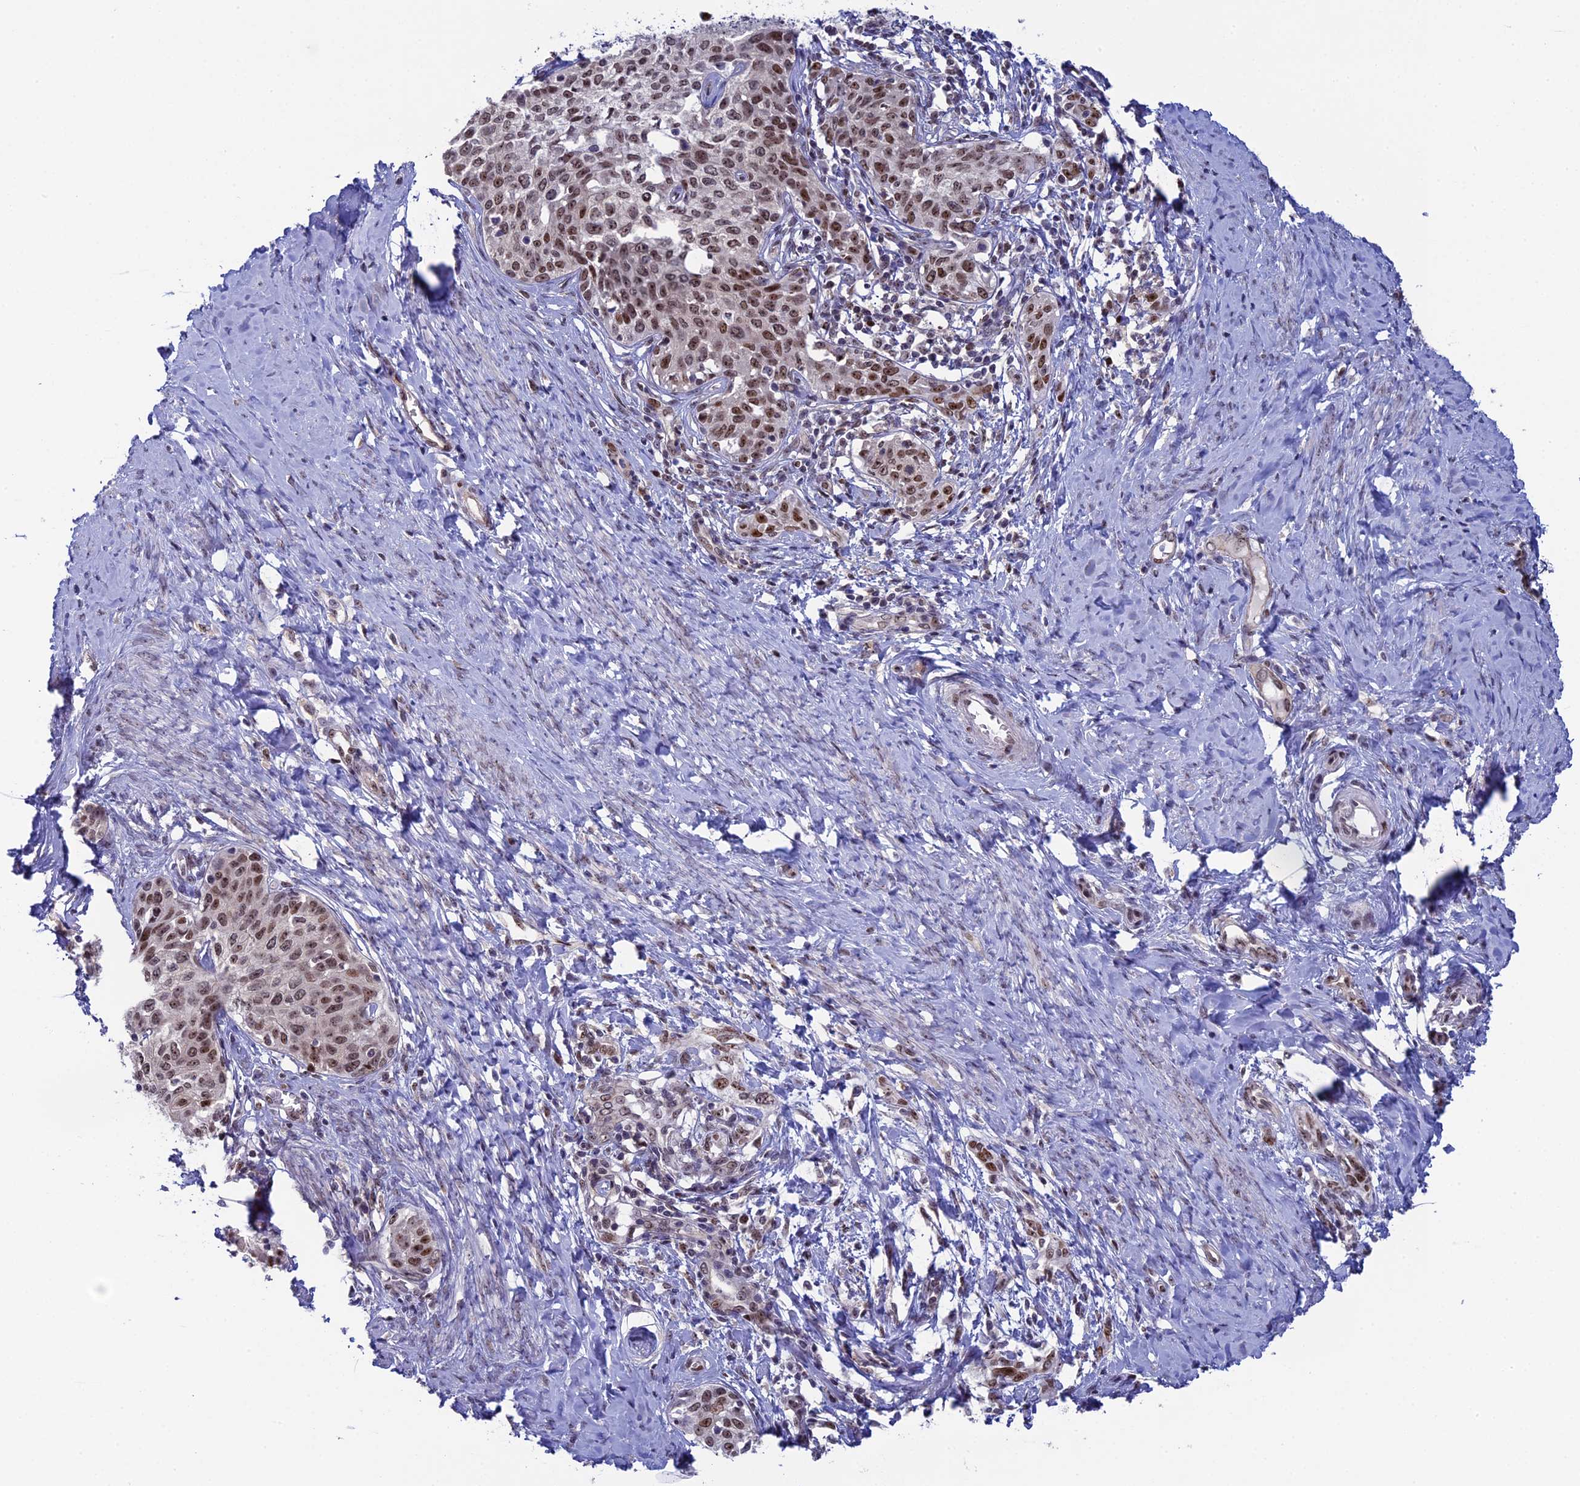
{"staining": {"intensity": "moderate", "quantity": ">75%", "location": "nuclear"}, "tissue": "cervical cancer", "cell_type": "Tumor cells", "image_type": "cancer", "snomed": [{"axis": "morphology", "description": "Squamous cell carcinoma, NOS"}, {"axis": "morphology", "description": "Adenocarcinoma, NOS"}, {"axis": "topography", "description": "Cervix"}], "caption": "Protein staining of cervical squamous cell carcinoma tissue exhibits moderate nuclear staining in approximately >75% of tumor cells. (DAB (3,3'-diaminobenzidine) IHC with brightfield microscopy, high magnification).", "gene": "CCDC86", "patient": {"sex": "female", "age": 52}}